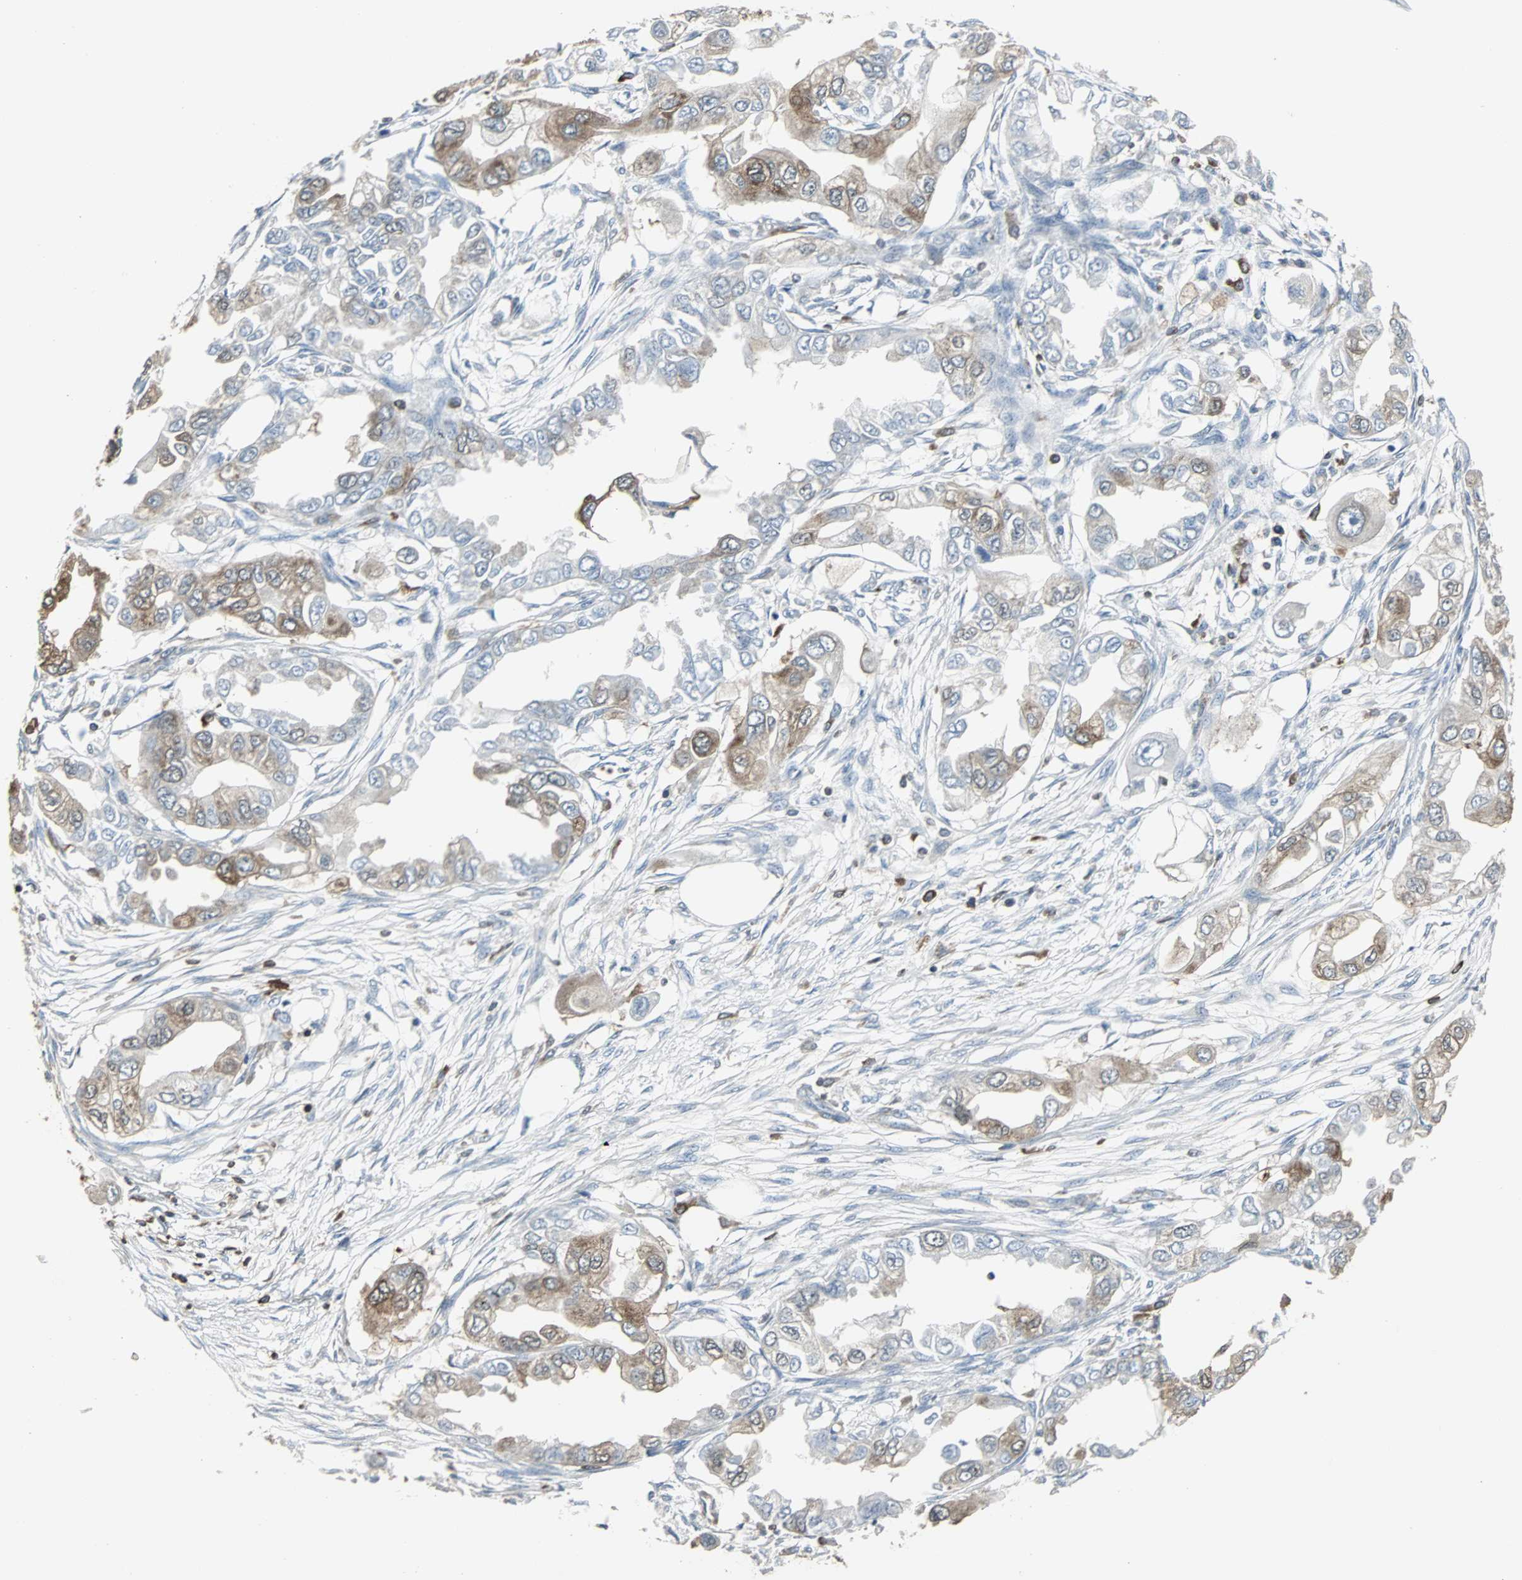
{"staining": {"intensity": "moderate", "quantity": "25%-75%", "location": "cytoplasmic/membranous"}, "tissue": "endometrial cancer", "cell_type": "Tumor cells", "image_type": "cancer", "snomed": [{"axis": "morphology", "description": "Adenocarcinoma, NOS"}, {"axis": "topography", "description": "Endometrium"}], "caption": "Immunohistochemical staining of endometrial adenocarcinoma shows medium levels of moderate cytoplasmic/membranous staining in about 25%-75% of tumor cells.", "gene": "LRRFIP1", "patient": {"sex": "female", "age": 67}}